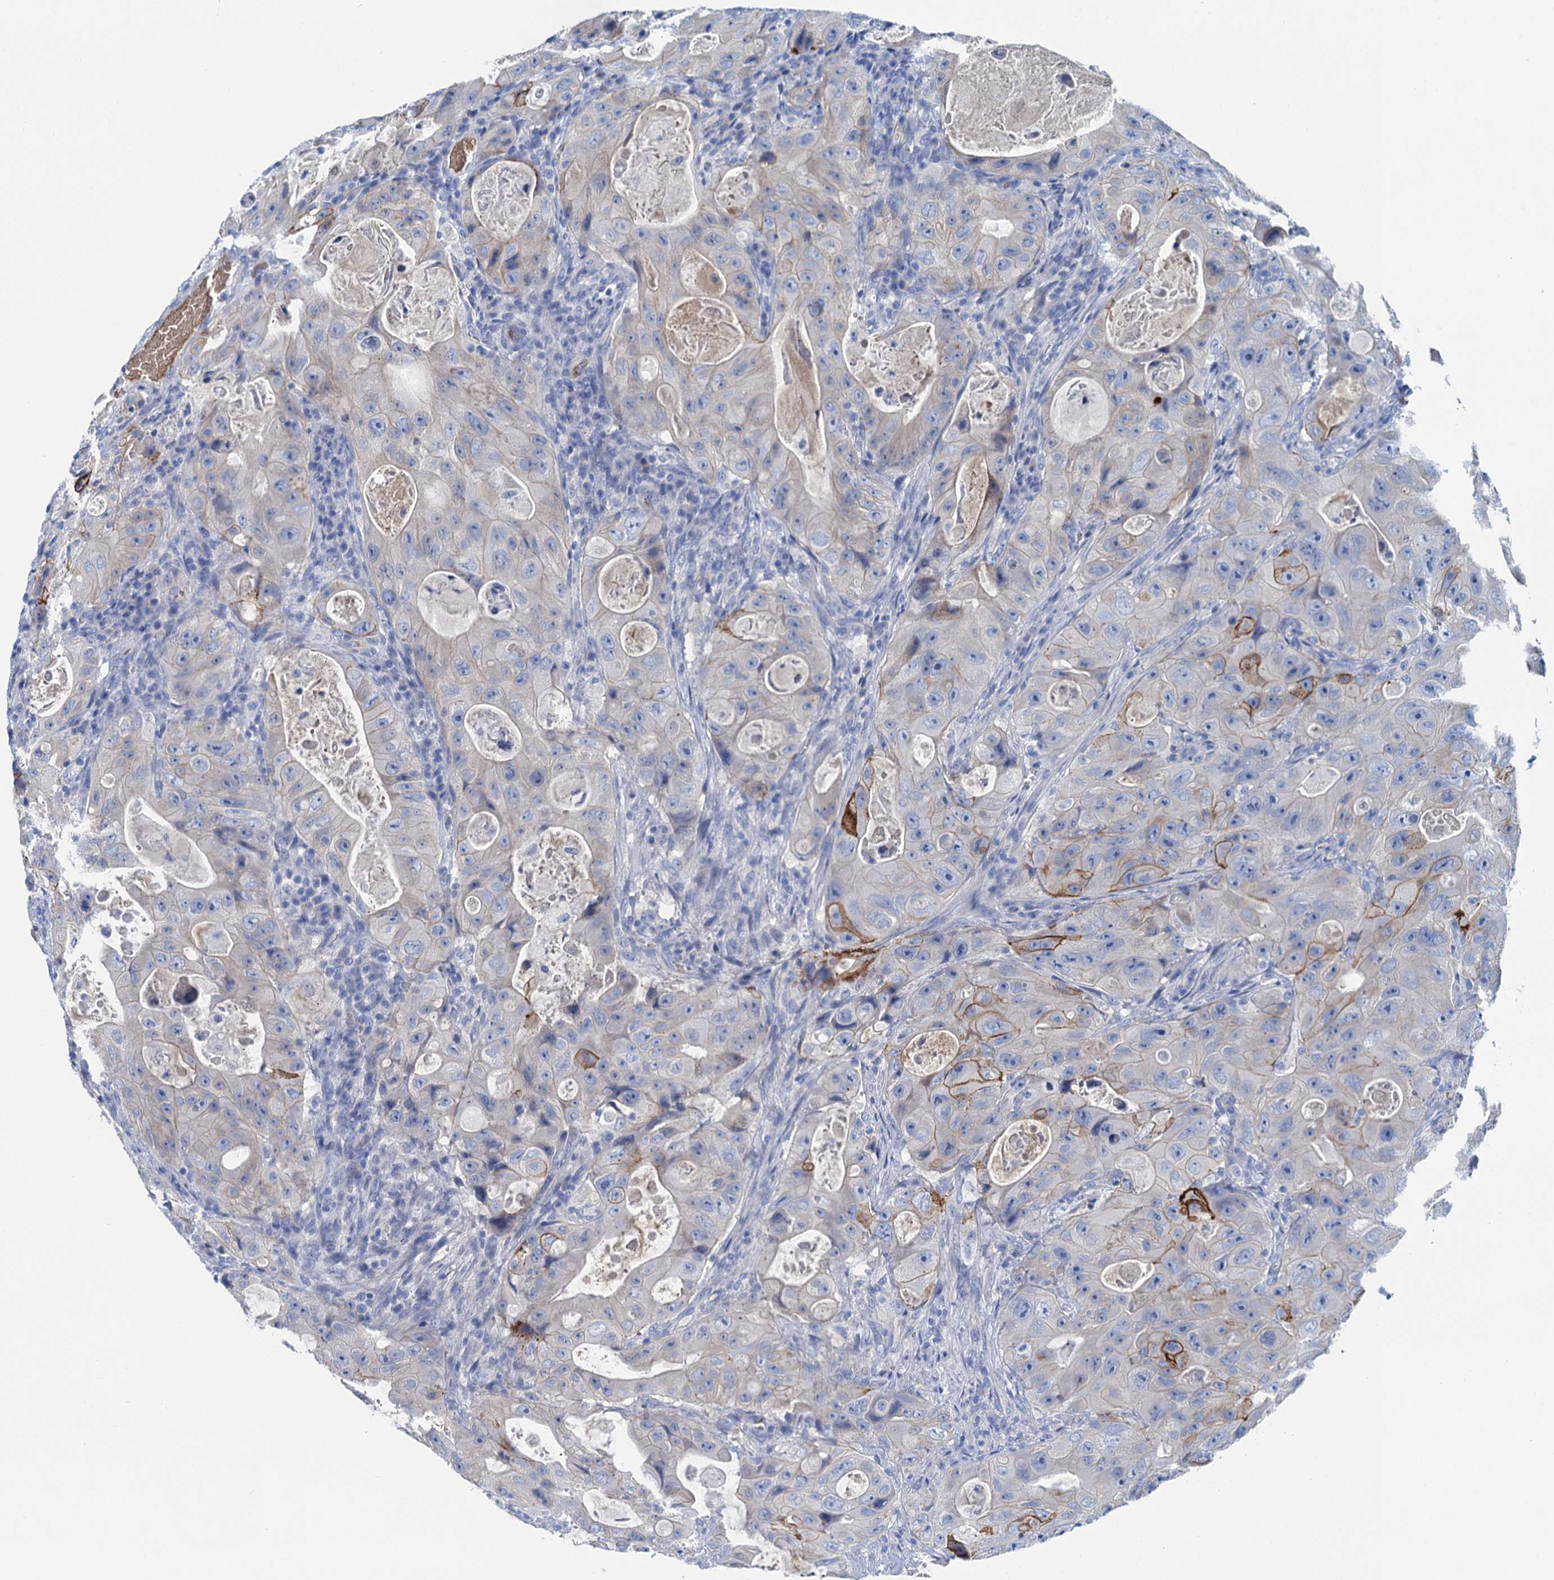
{"staining": {"intensity": "strong", "quantity": "<25%", "location": "cytoplasmic/membranous"}, "tissue": "colorectal cancer", "cell_type": "Tumor cells", "image_type": "cancer", "snomed": [{"axis": "morphology", "description": "Adenocarcinoma, NOS"}, {"axis": "topography", "description": "Colon"}], "caption": "Immunohistochemical staining of human adenocarcinoma (colorectal) shows strong cytoplasmic/membranous protein staining in about <25% of tumor cells.", "gene": "MYADML2", "patient": {"sex": "female", "age": 46}}